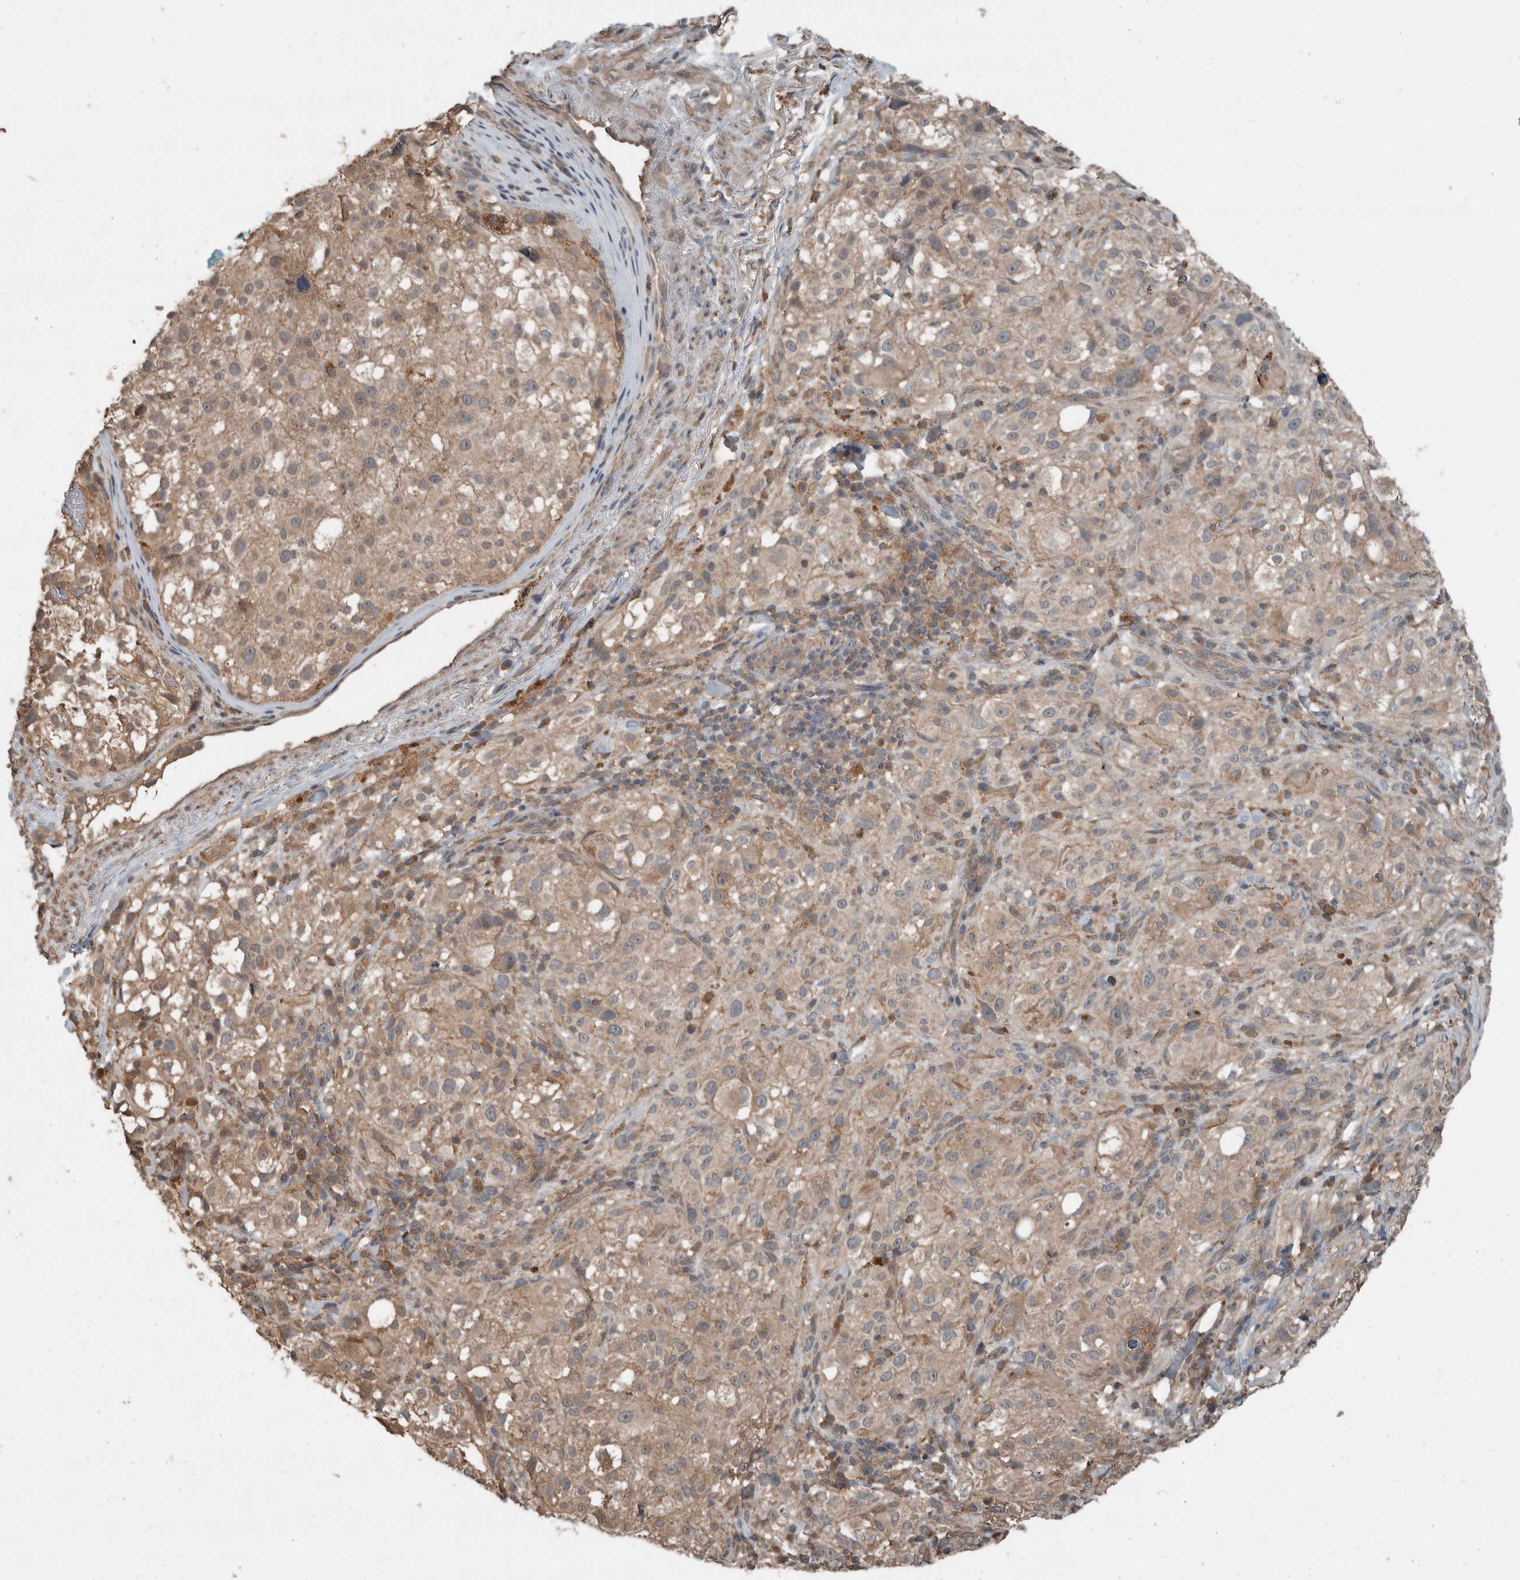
{"staining": {"intensity": "weak", "quantity": ">75%", "location": "cytoplasmic/membranous"}, "tissue": "melanoma", "cell_type": "Tumor cells", "image_type": "cancer", "snomed": [{"axis": "morphology", "description": "Necrosis, NOS"}, {"axis": "morphology", "description": "Malignant melanoma, NOS"}, {"axis": "topography", "description": "Skin"}], "caption": "The image demonstrates a brown stain indicating the presence of a protein in the cytoplasmic/membranous of tumor cells in malignant melanoma. The staining was performed using DAB (3,3'-diaminobenzidine), with brown indicating positive protein expression. Nuclei are stained blue with hematoxylin.", "gene": "KLK14", "patient": {"sex": "female", "age": 87}}